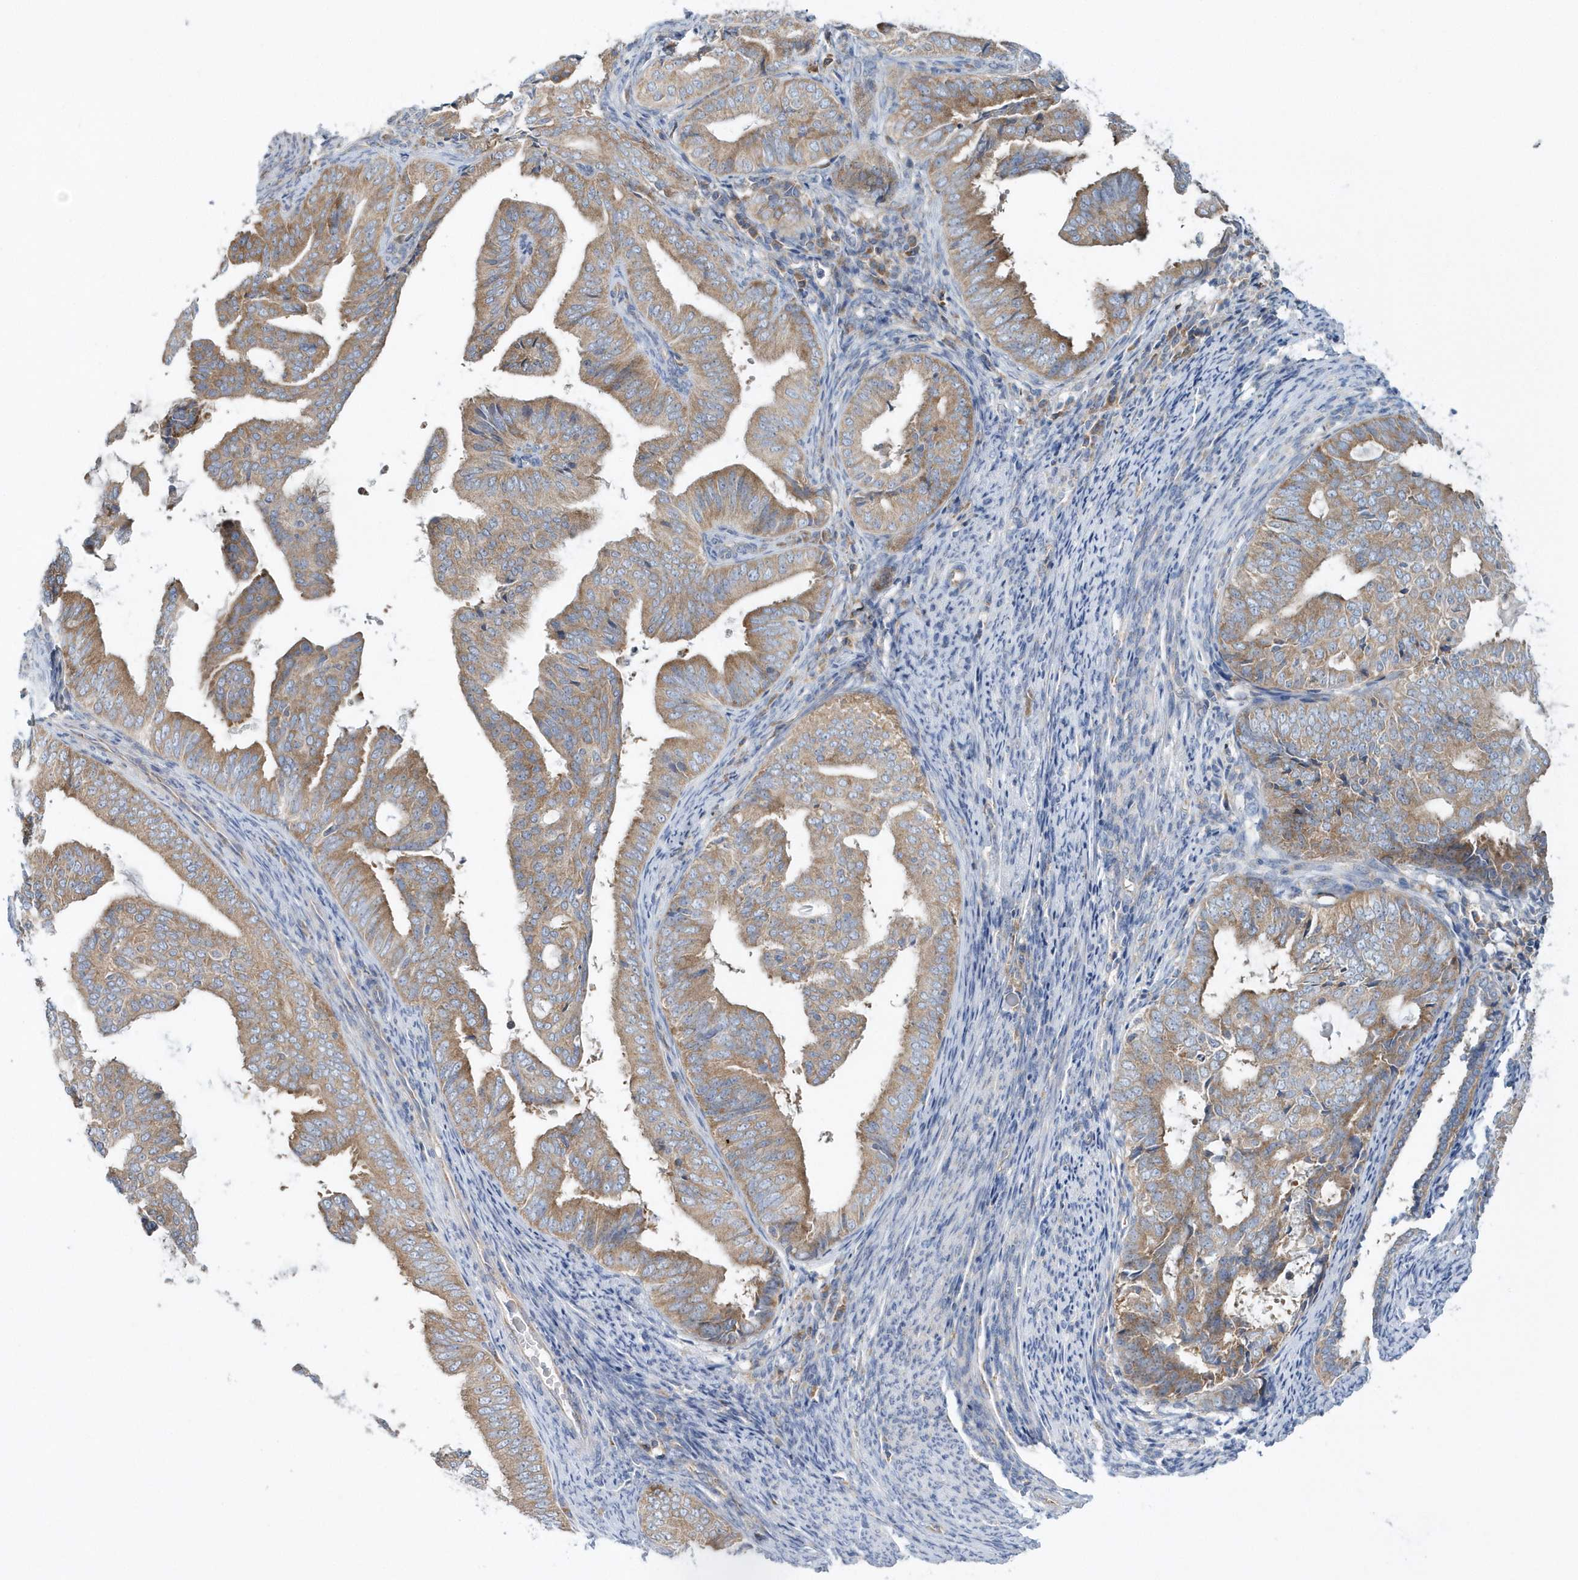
{"staining": {"intensity": "weak", "quantity": ">75%", "location": "cytoplasmic/membranous"}, "tissue": "endometrial cancer", "cell_type": "Tumor cells", "image_type": "cancer", "snomed": [{"axis": "morphology", "description": "Adenocarcinoma, NOS"}, {"axis": "topography", "description": "Endometrium"}], "caption": "Immunohistochemistry (IHC) photomicrograph of endometrial cancer (adenocarcinoma) stained for a protein (brown), which reveals low levels of weak cytoplasmic/membranous positivity in approximately >75% of tumor cells.", "gene": "EIF3C", "patient": {"sex": "female", "age": 58}}